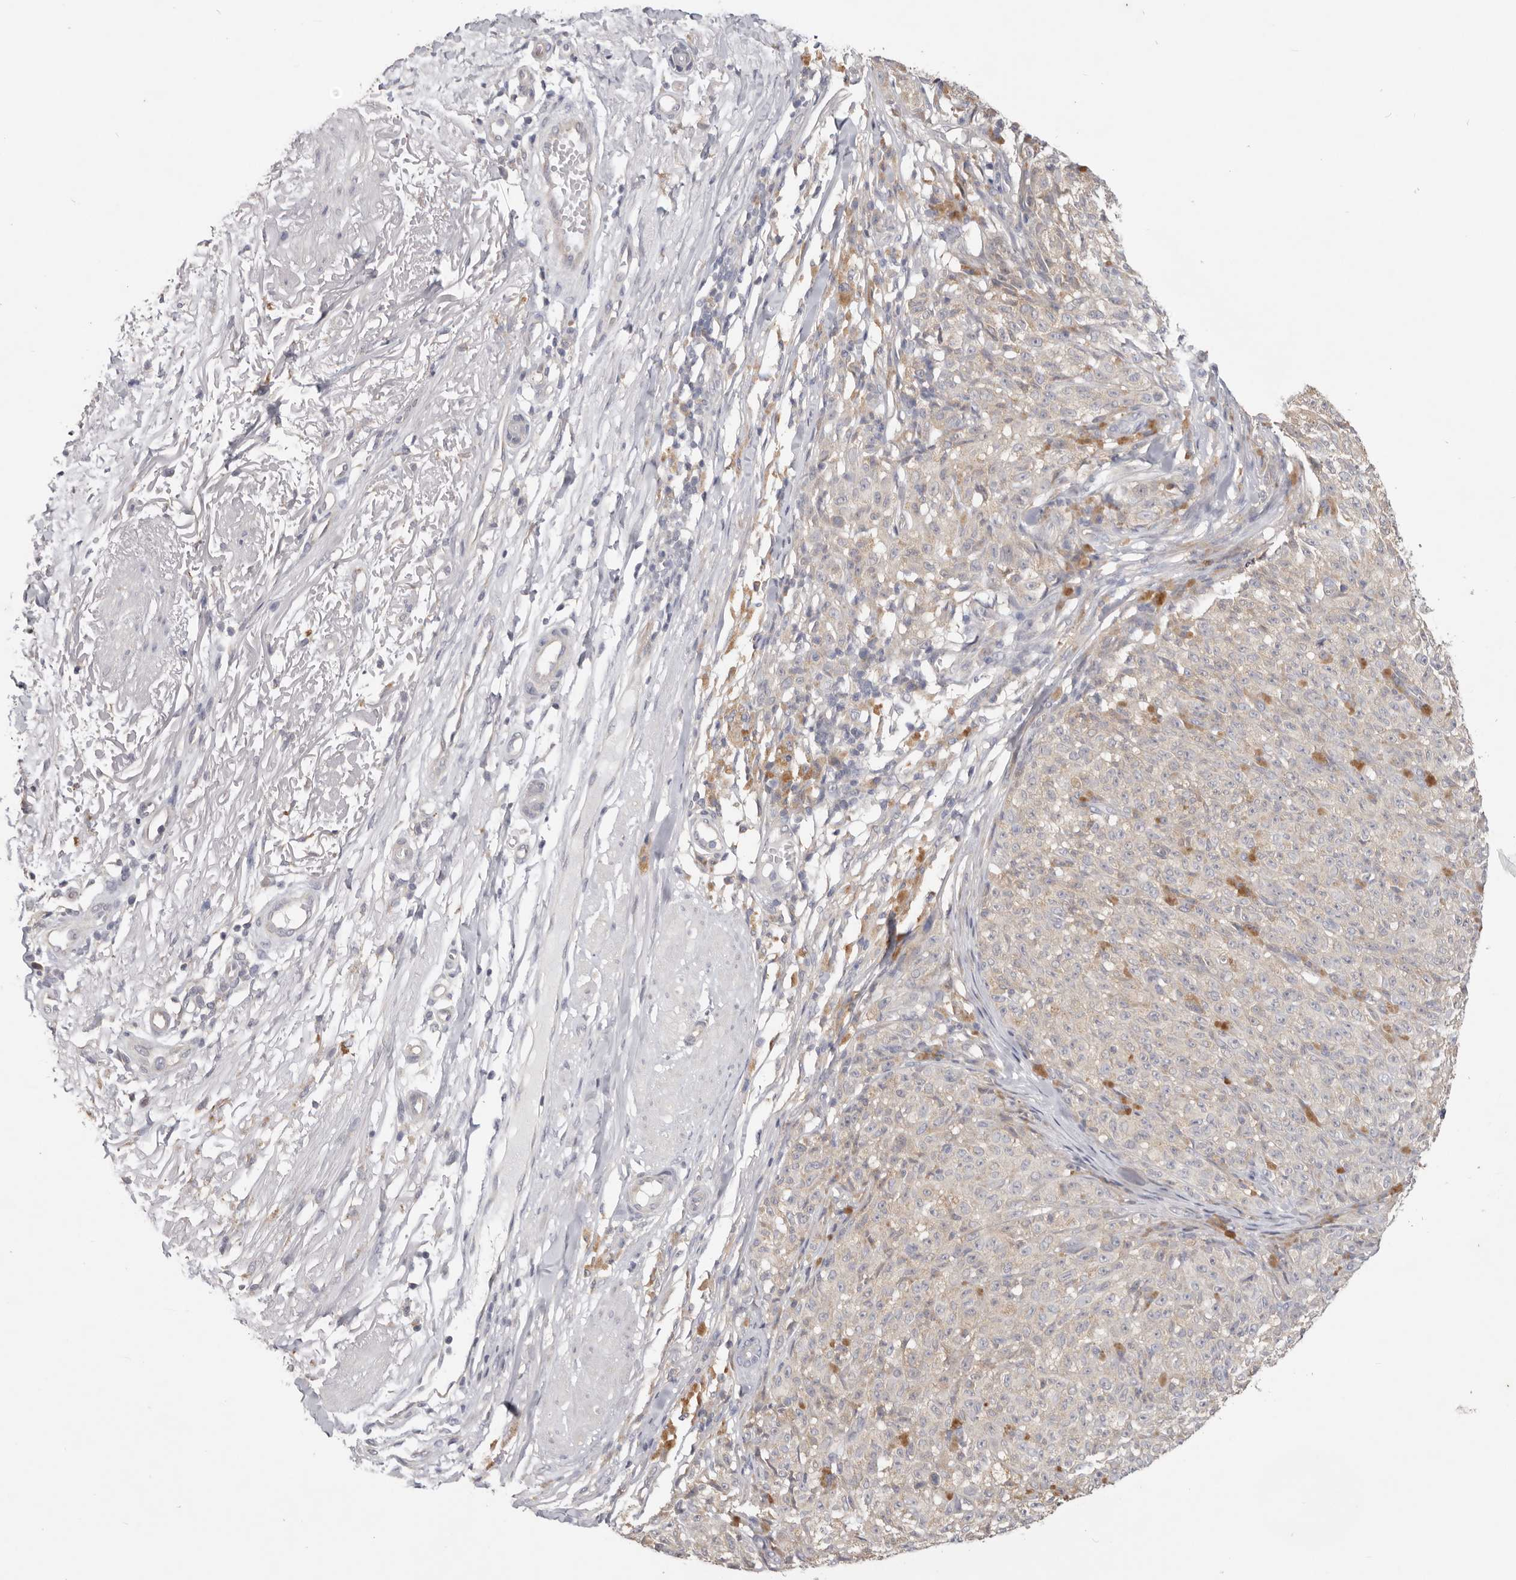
{"staining": {"intensity": "negative", "quantity": "none", "location": "none"}, "tissue": "melanoma", "cell_type": "Tumor cells", "image_type": "cancer", "snomed": [{"axis": "morphology", "description": "Malignant melanoma, NOS"}, {"axis": "topography", "description": "Skin"}], "caption": "There is no significant staining in tumor cells of melanoma.", "gene": "WDR77", "patient": {"sex": "female", "age": 82}}